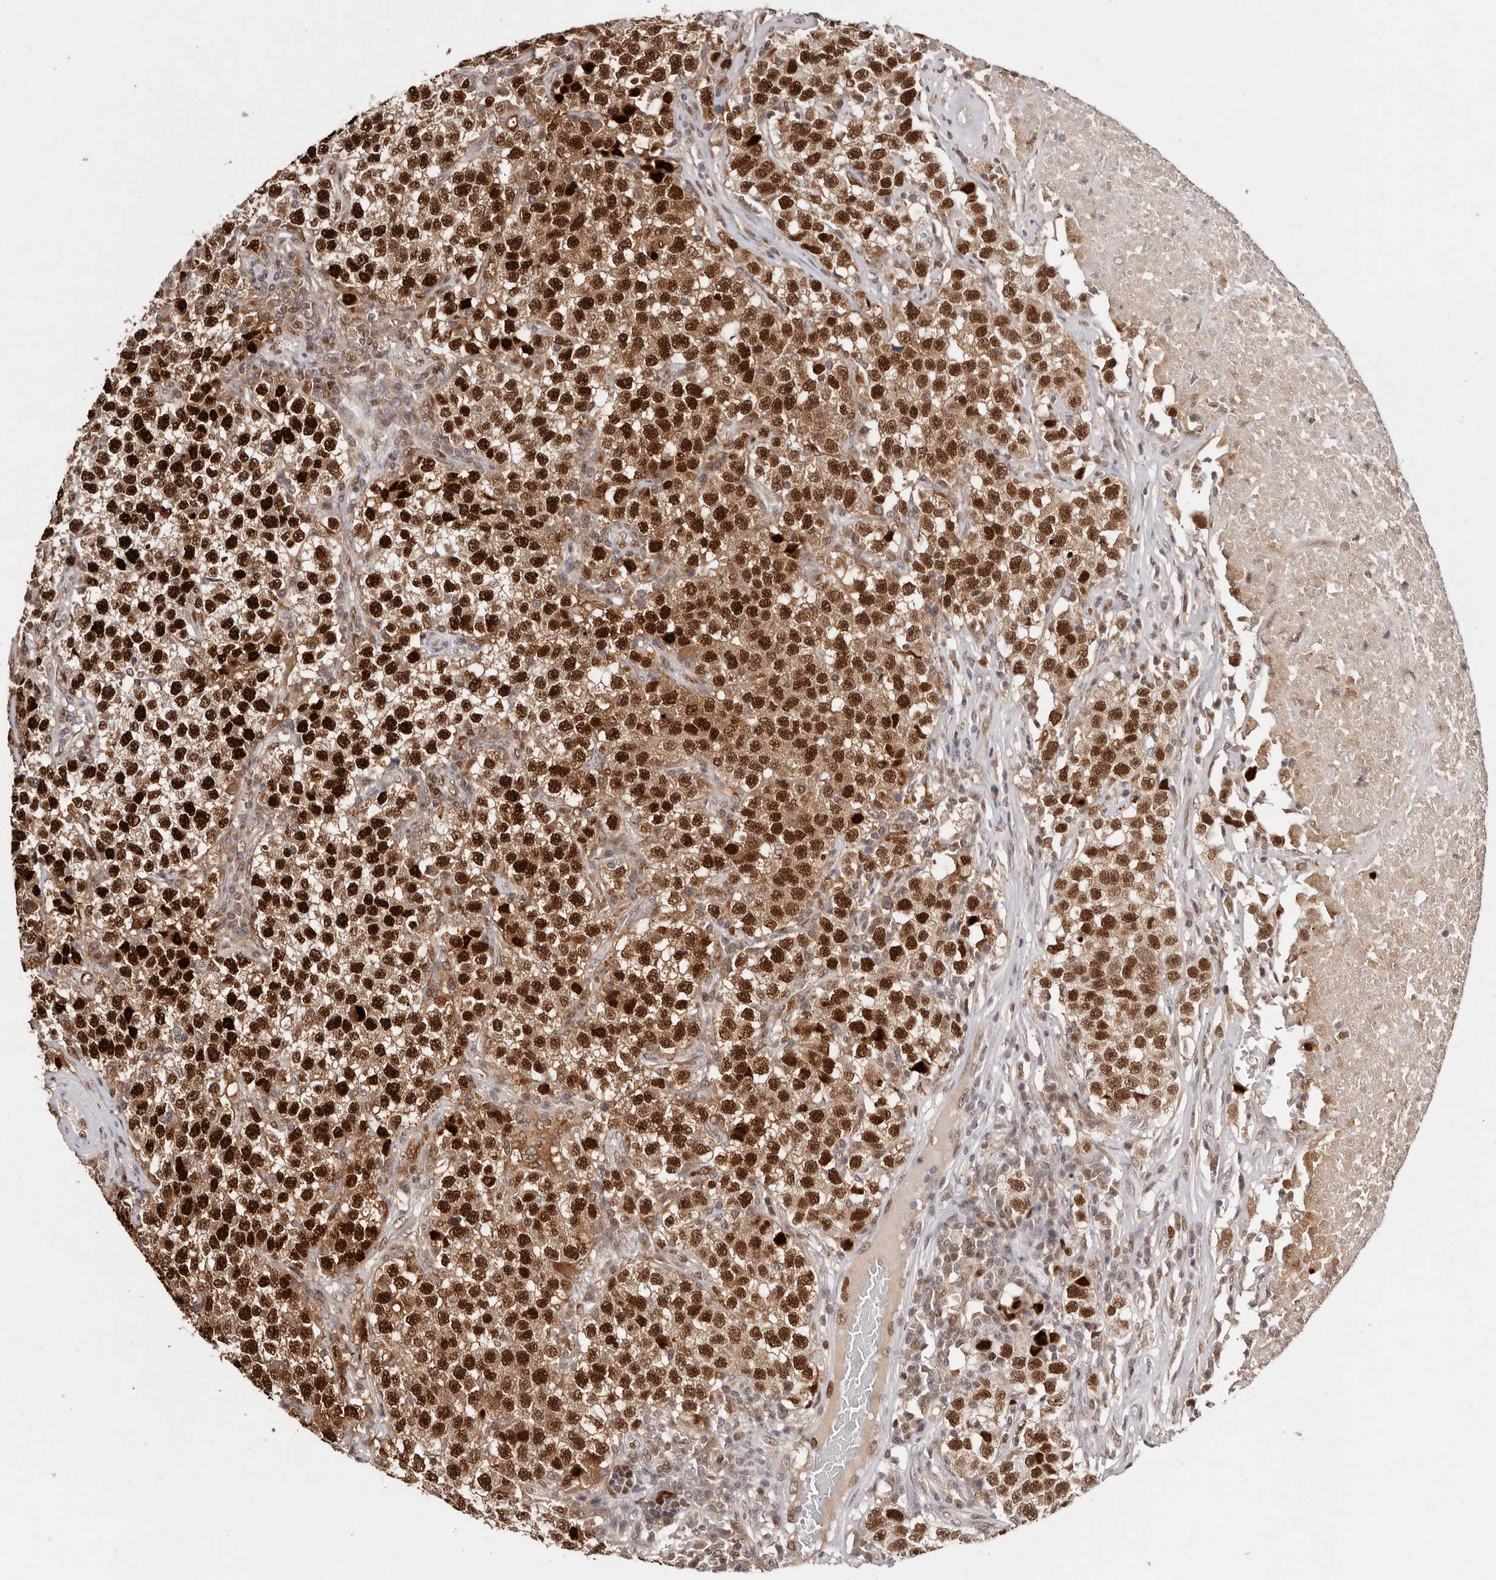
{"staining": {"intensity": "strong", "quantity": ">75%", "location": "nuclear"}, "tissue": "testis cancer", "cell_type": "Tumor cells", "image_type": "cancer", "snomed": [{"axis": "morphology", "description": "Seminoma, NOS"}, {"axis": "topography", "description": "Testis"}], "caption": "A micrograph showing strong nuclear expression in approximately >75% of tumor cells in testis cancer, as visualized by brown immunohistochemical staining.", "gene": "KLF7", "patient": {"sex": "male", "age": 22}}